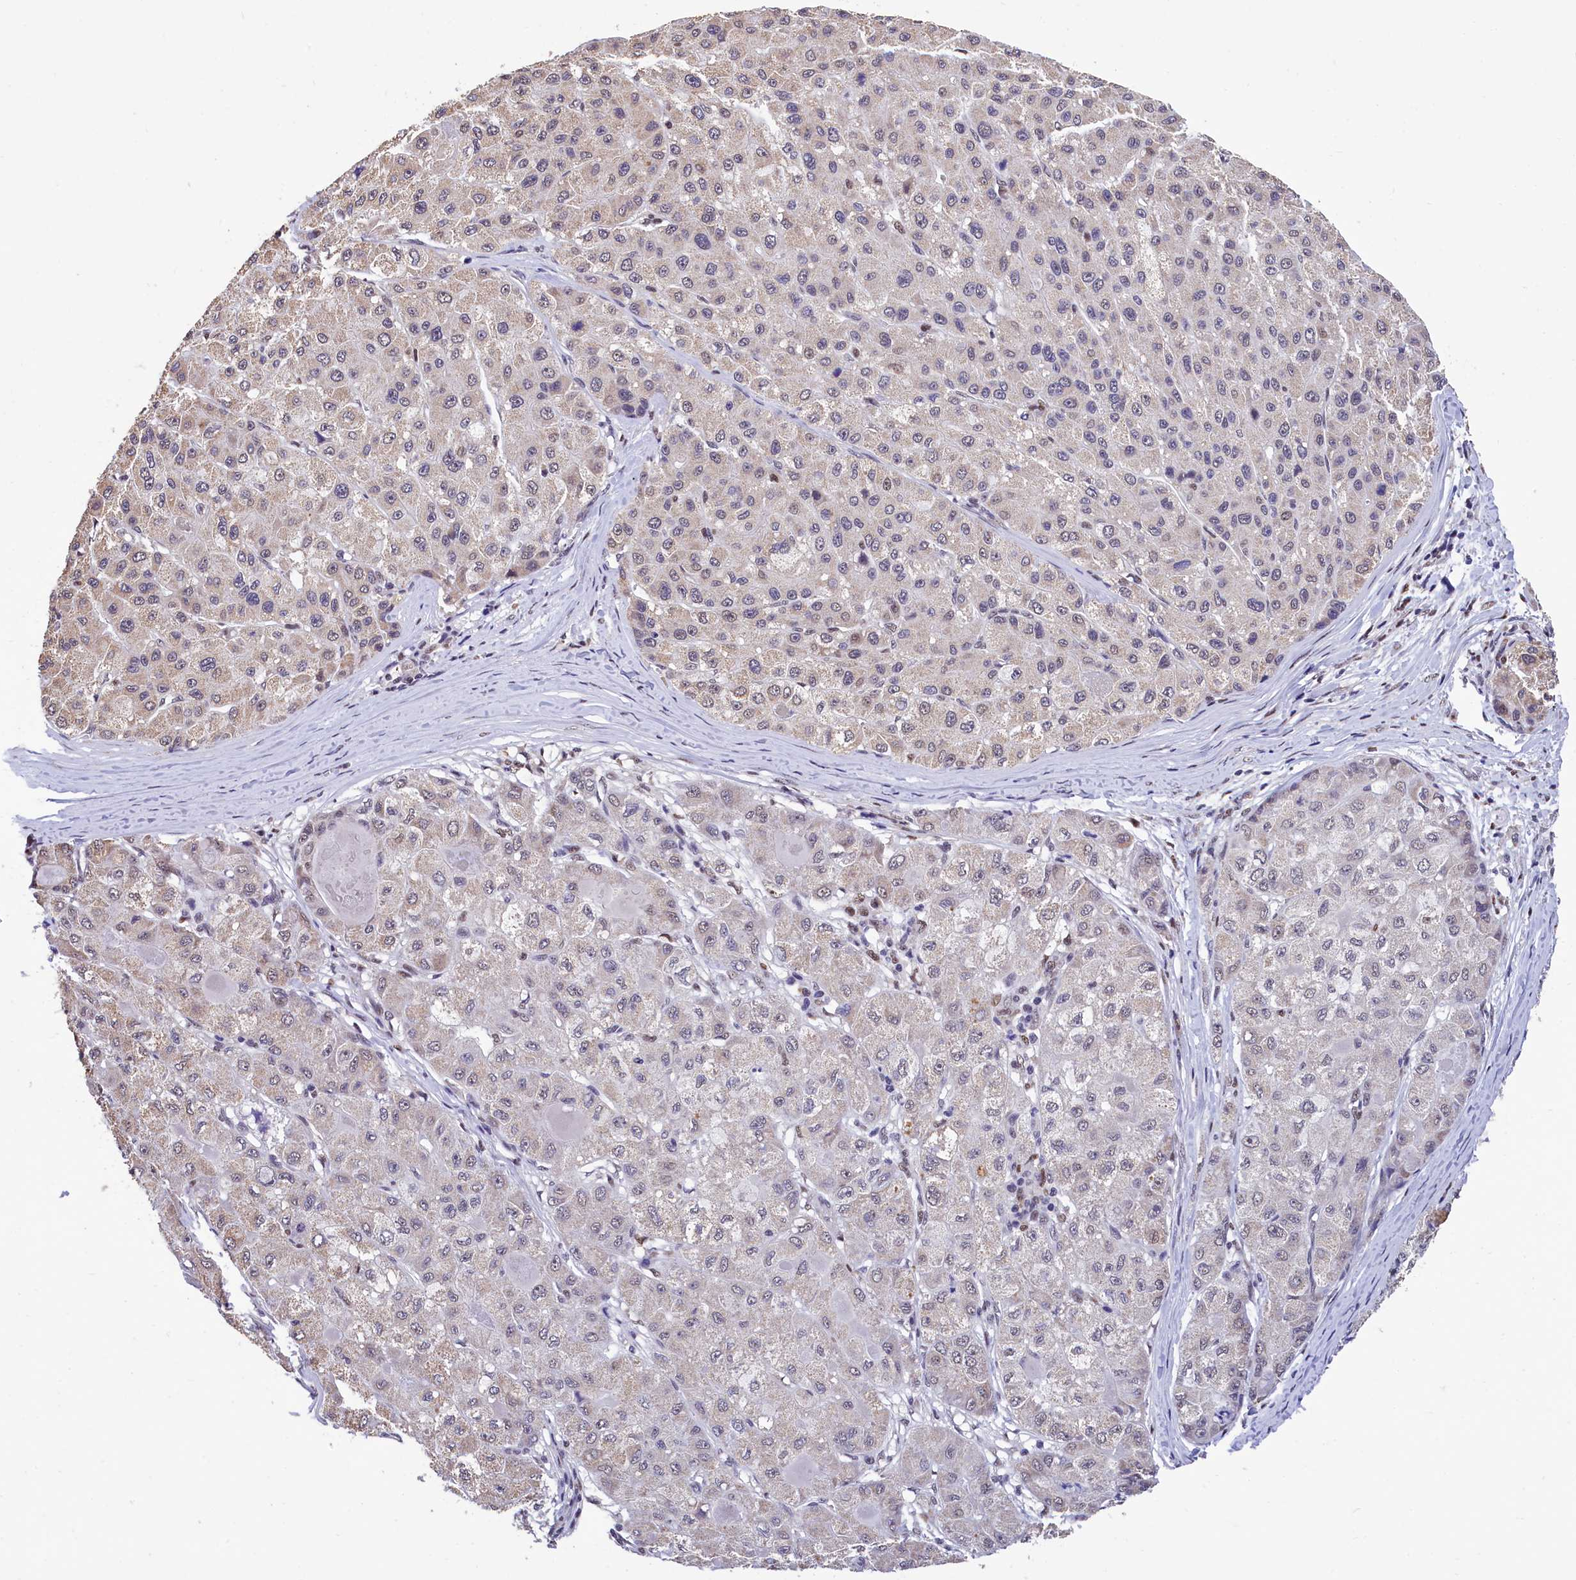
{"staining": {"intensity": "negative", "quantity": "none", "location": "none"}, "tissue": "liver cancer", "cell_type": "Tumor cells", "image_type": "cancer", "snomed": [{"axis": "morphology", "description": "Carcinoma, Hepatocellular, NOS"}, {"axis": "topography", "description": "Liver"}], "caption": "This histopathology image is of liver hepatocellular carcinoma stained with immunohistochemistry to label a protein in brown with the nuclei are counter-stained blue. There is no positivity in tumor cells.", "gene": "HECTD4", "patient": {"sex": "male", "age": 80}}